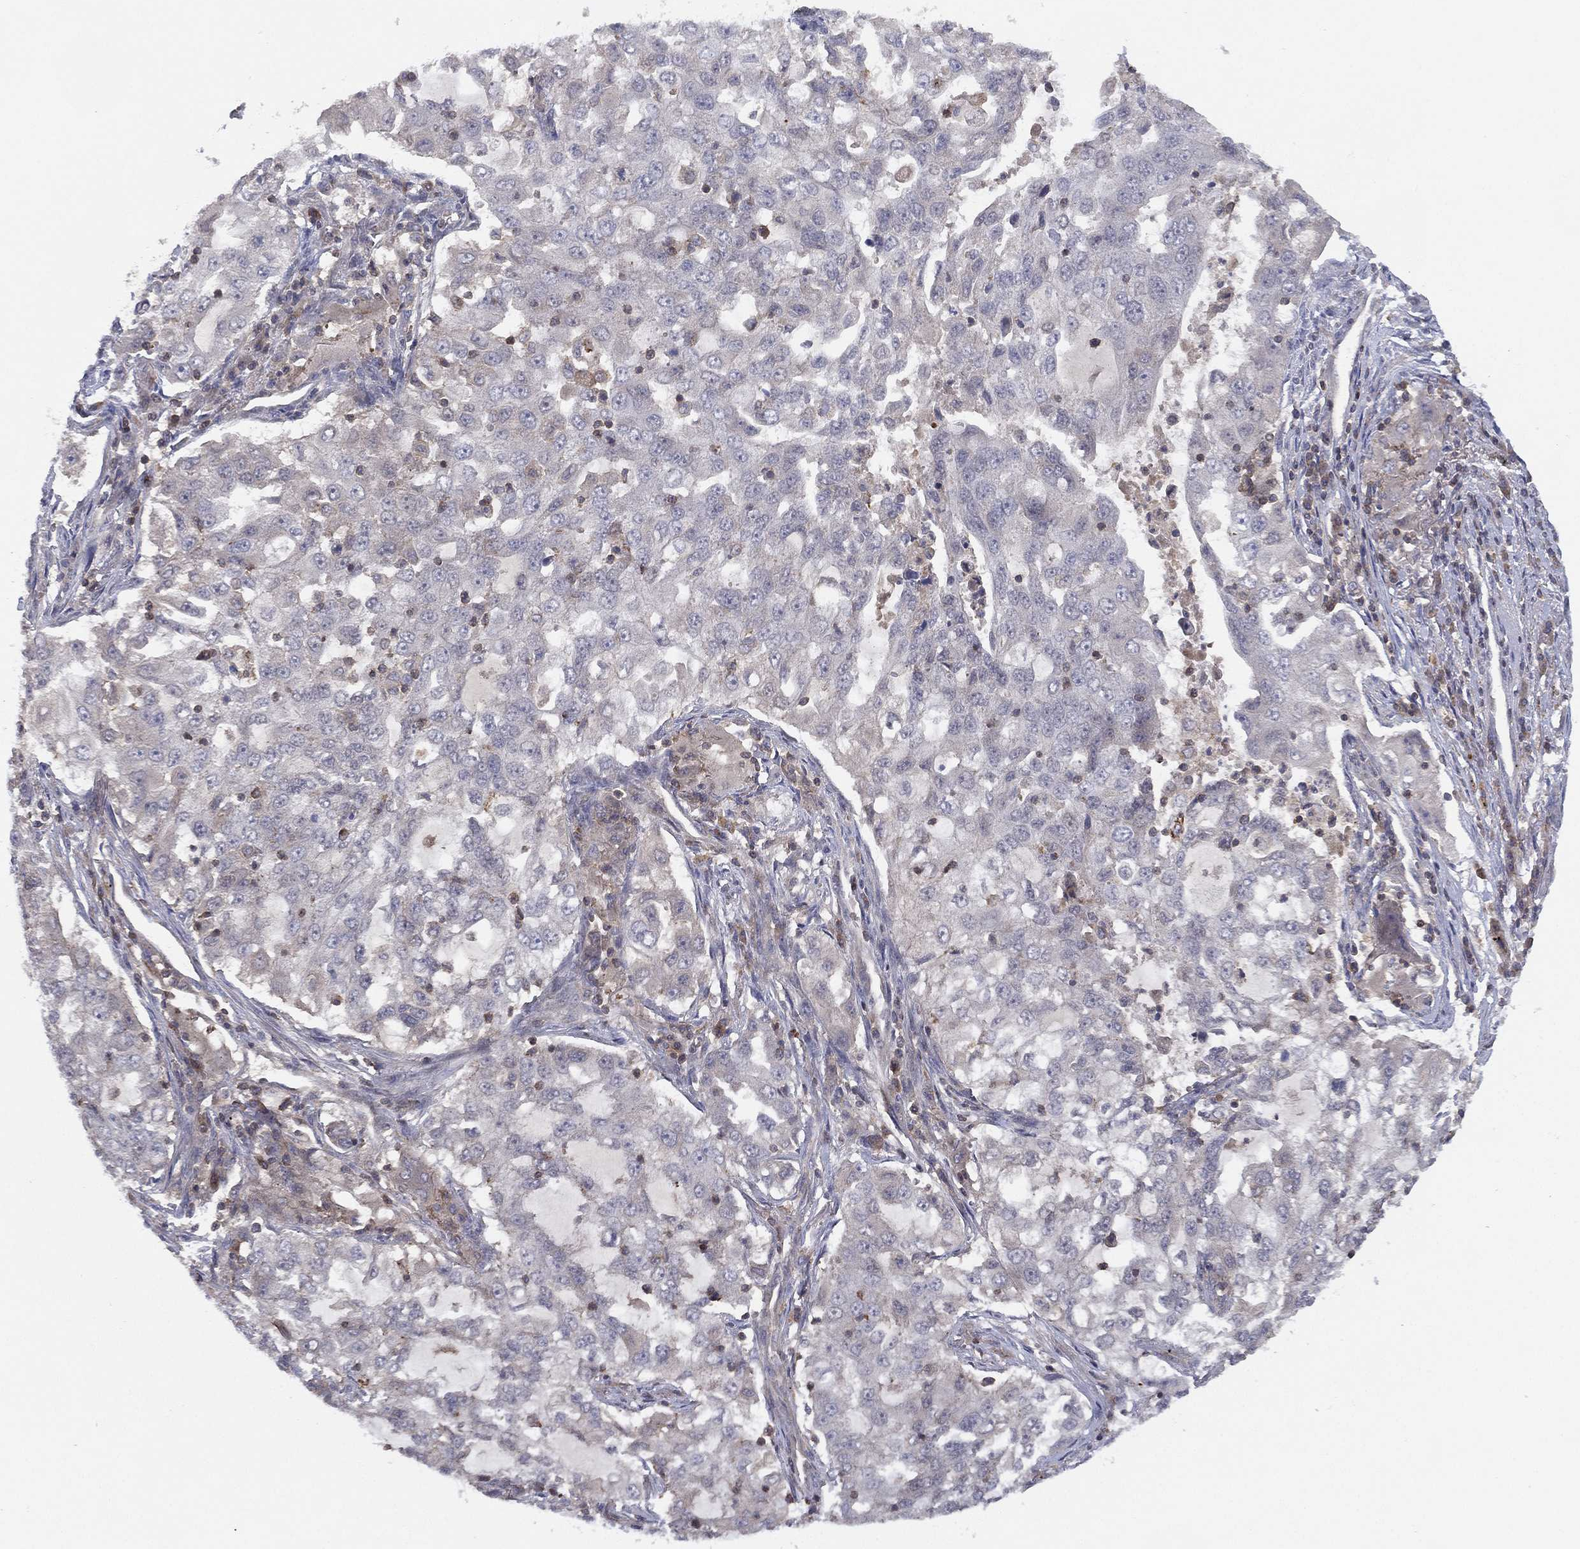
{"staining": {"intensity": "negative", "quantity": "none", "location": "none"}, "tissue": "lung cancer", "cell_type": "Tumor cells", "image_type": "cancer", "snomed": [{"axis": "morphology", "description": "Adenocarcinoma, NOS"}, {"axis": "topography", "description": "Lung"}], "caption": "The photomicrograph demonstrates no staining of tumor cells in lung cancer. (Stains: DAB IHC with hematoxylin counter stain, Microscopy: brightfield microscopy at high magnification).", "gene": "DOCK8", "patient": {"sex": "female", "age": 61}}